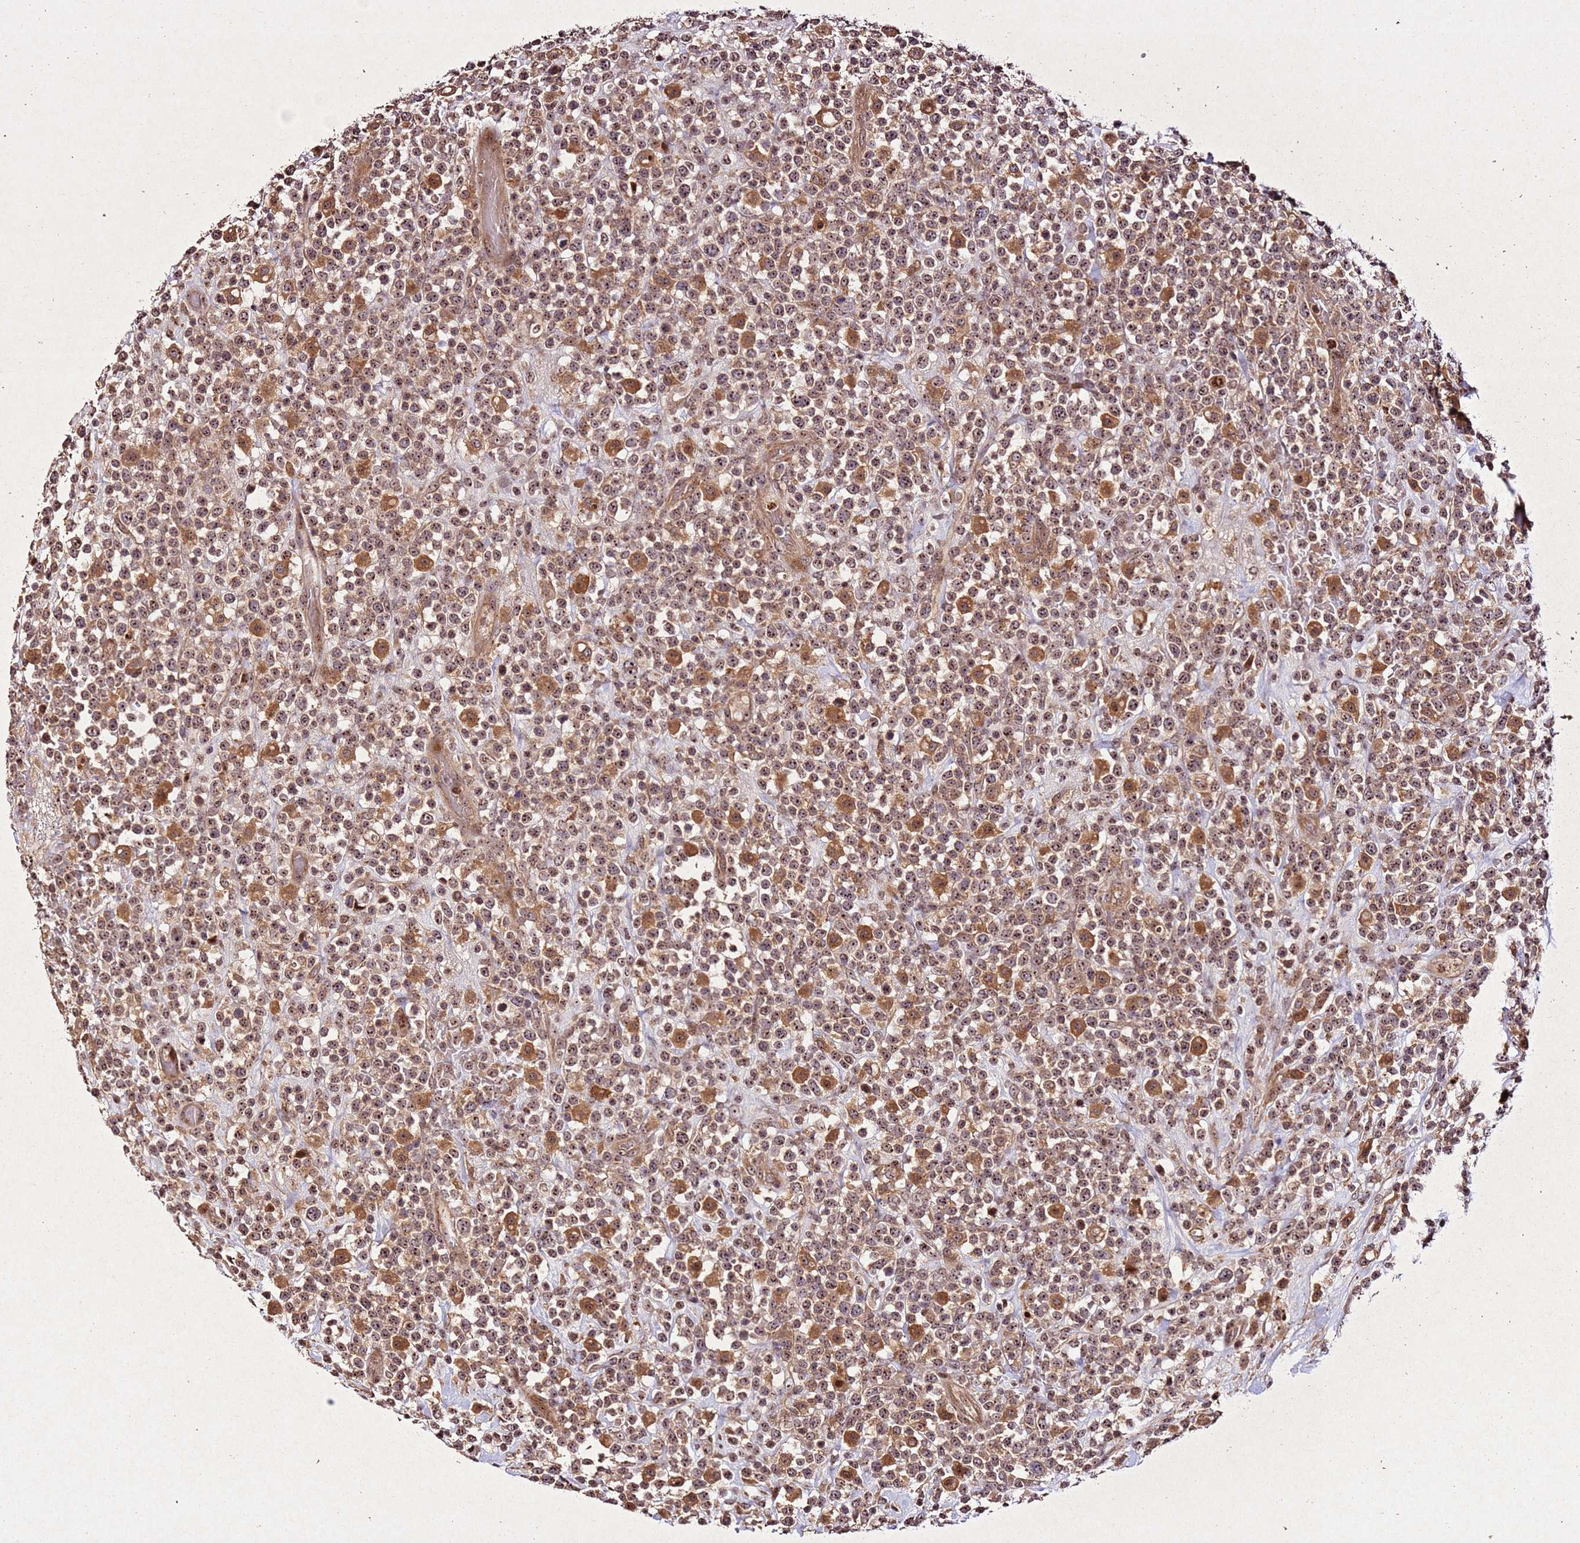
{"staining": {"intensity": "moderate", "quantity": ">75%", "location": "nuclear"}, "tissue": "lymphoma", "cell_type": "Tumor cells", "image_type": "cancer", "snomed": [{"axis": "morphology", "description": "Malignant lymphoma, non-Hodgkin's type, High grade"}, {"axis": "topography", "description": "Colon"}], "caption": "Protein expression analysis of human high-grade malignant lymphoma, non-Hodgkin's type reveals moderate nuclear staining in about >75% of tumor cells. The protein is shown in brown color, while the nuclei are stained blue.", "gene": "PTMA", "patient": {"sex": "female", "age": 53}}